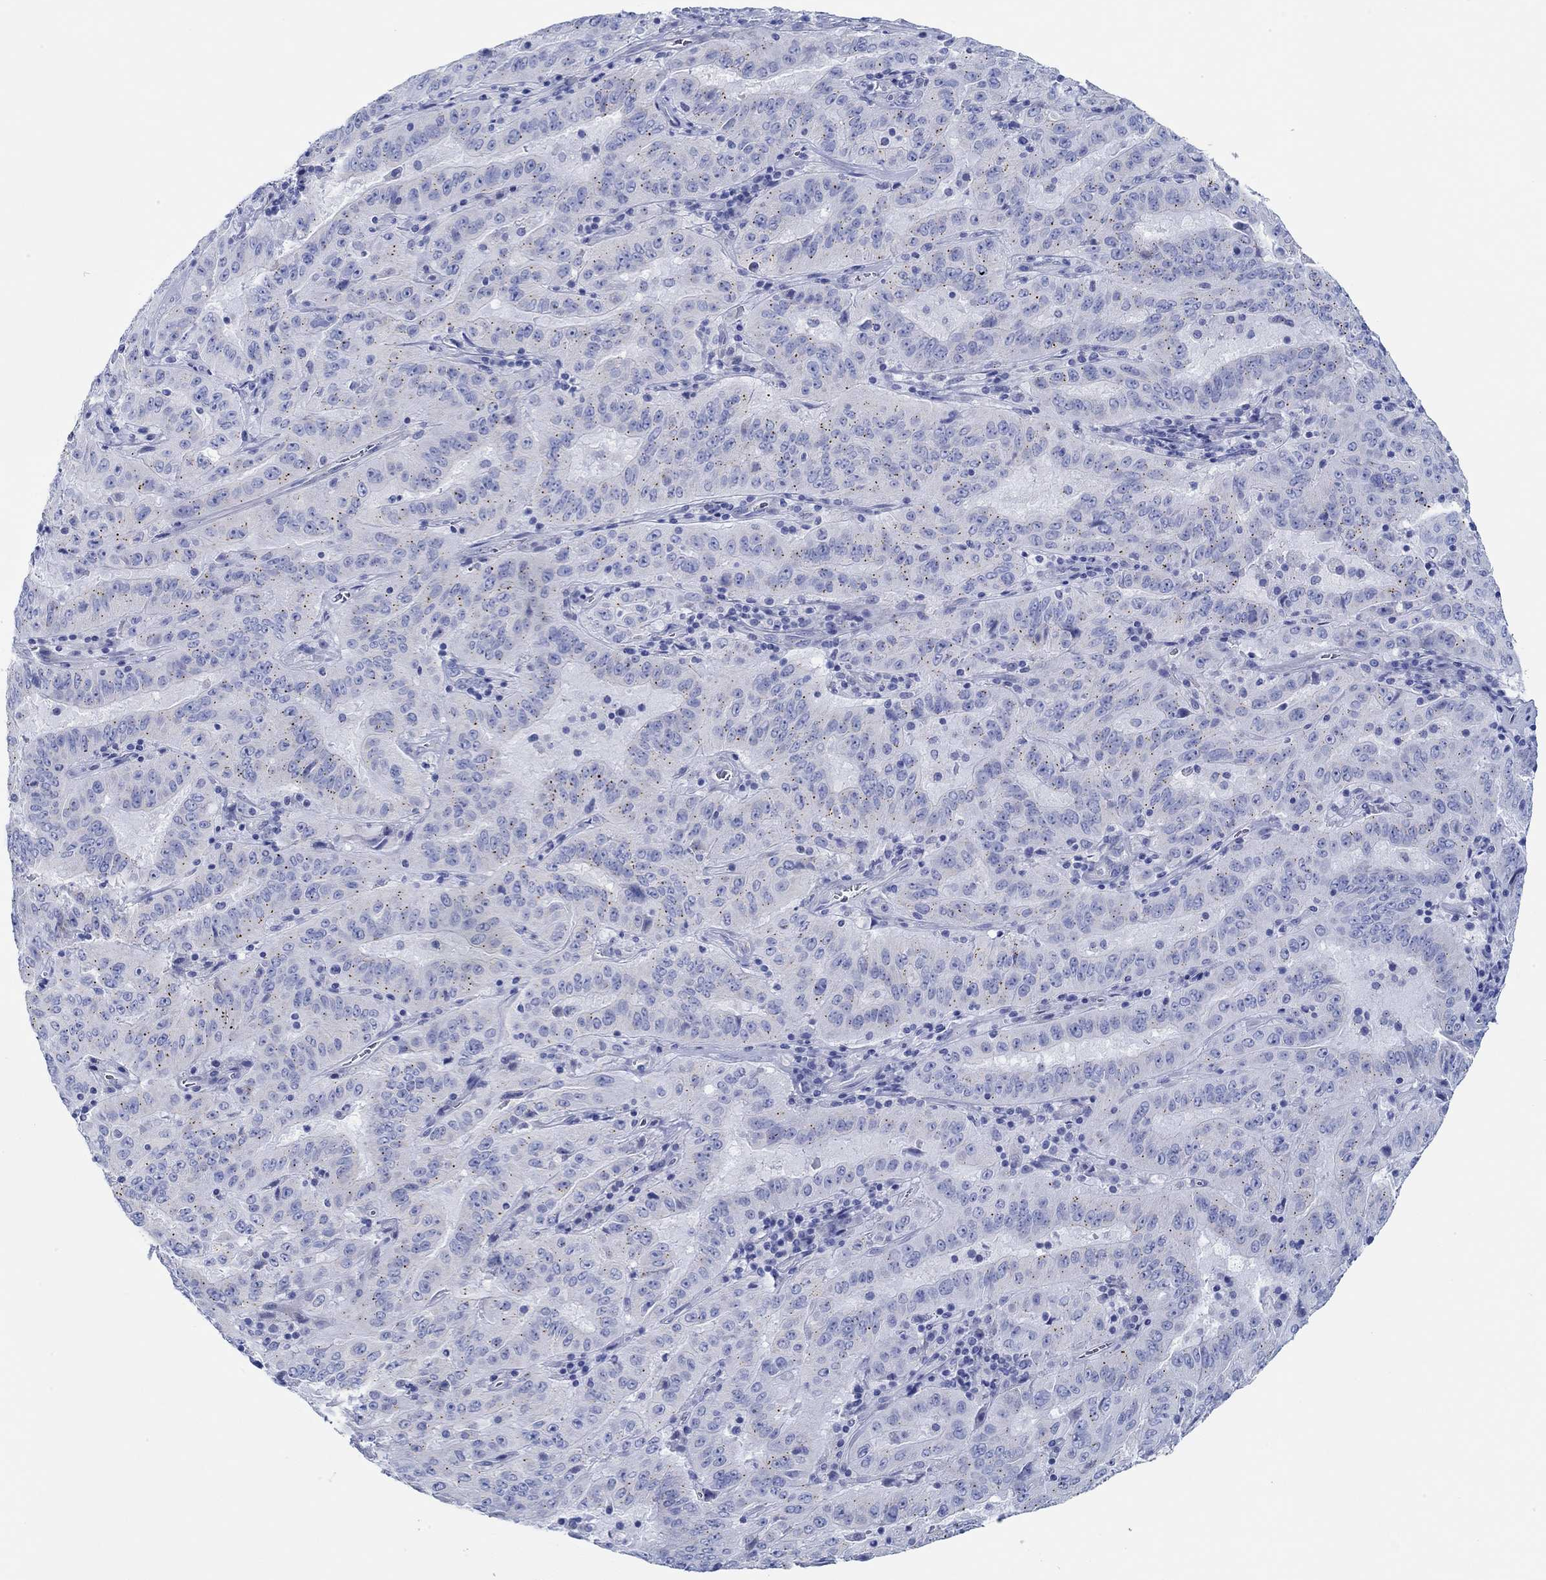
{"staining": {"intensity": "negative", "quantity": "none", "location": "none"}, "tissue": "pancreatic cancer", "cell_type": "Tumor cells", "image_type": "cancer", "snomed": [{"axis": "morphology", "description": "Adenocarcinoma, NOS"}, {"axis": "topography", "description": "Pancreas"}], "caption": "Micrograph shows no protein staining in tumor cells of adenocarcinoma (pancreatic) tissue.", "gene": "IGFBP6", "patient": {"sex": "male", "age": 63}}